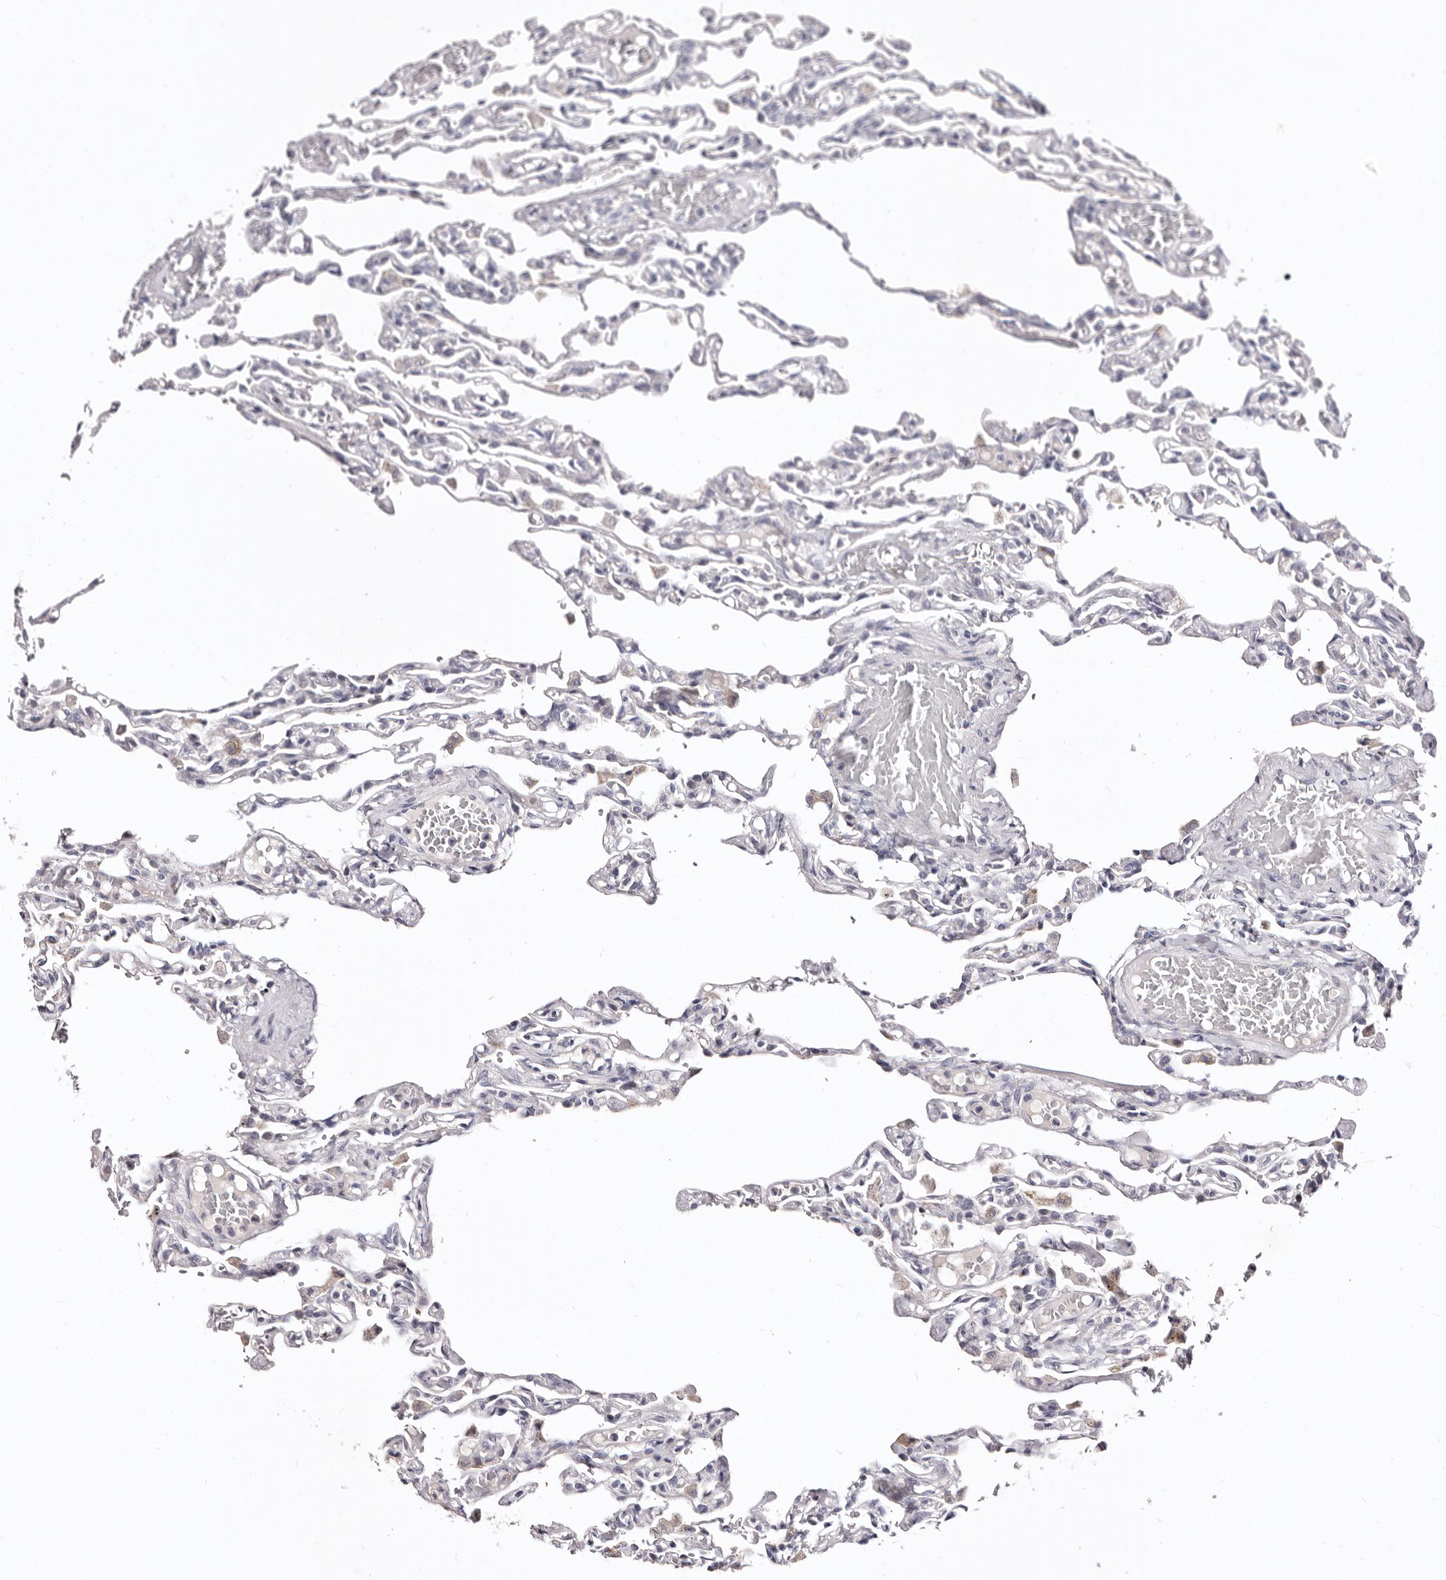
{"staining": {"intensity": "negative", "quantity": "none", "location": "none"}, "tissue": "lung", "cell_type": "Alveolar cells", "image_type": "normal", "snomed": [{"axis": "morphology", "description": "Normal tissue, NOS"}, {"axis": "topography", "description": "Lung"}], "caption": "Human lung stained for a protein using immunohistochemistry reveals no staining in alveolar cells.", "gene": "CDCA8", "patient": {"sex": "male", "age": 21}}